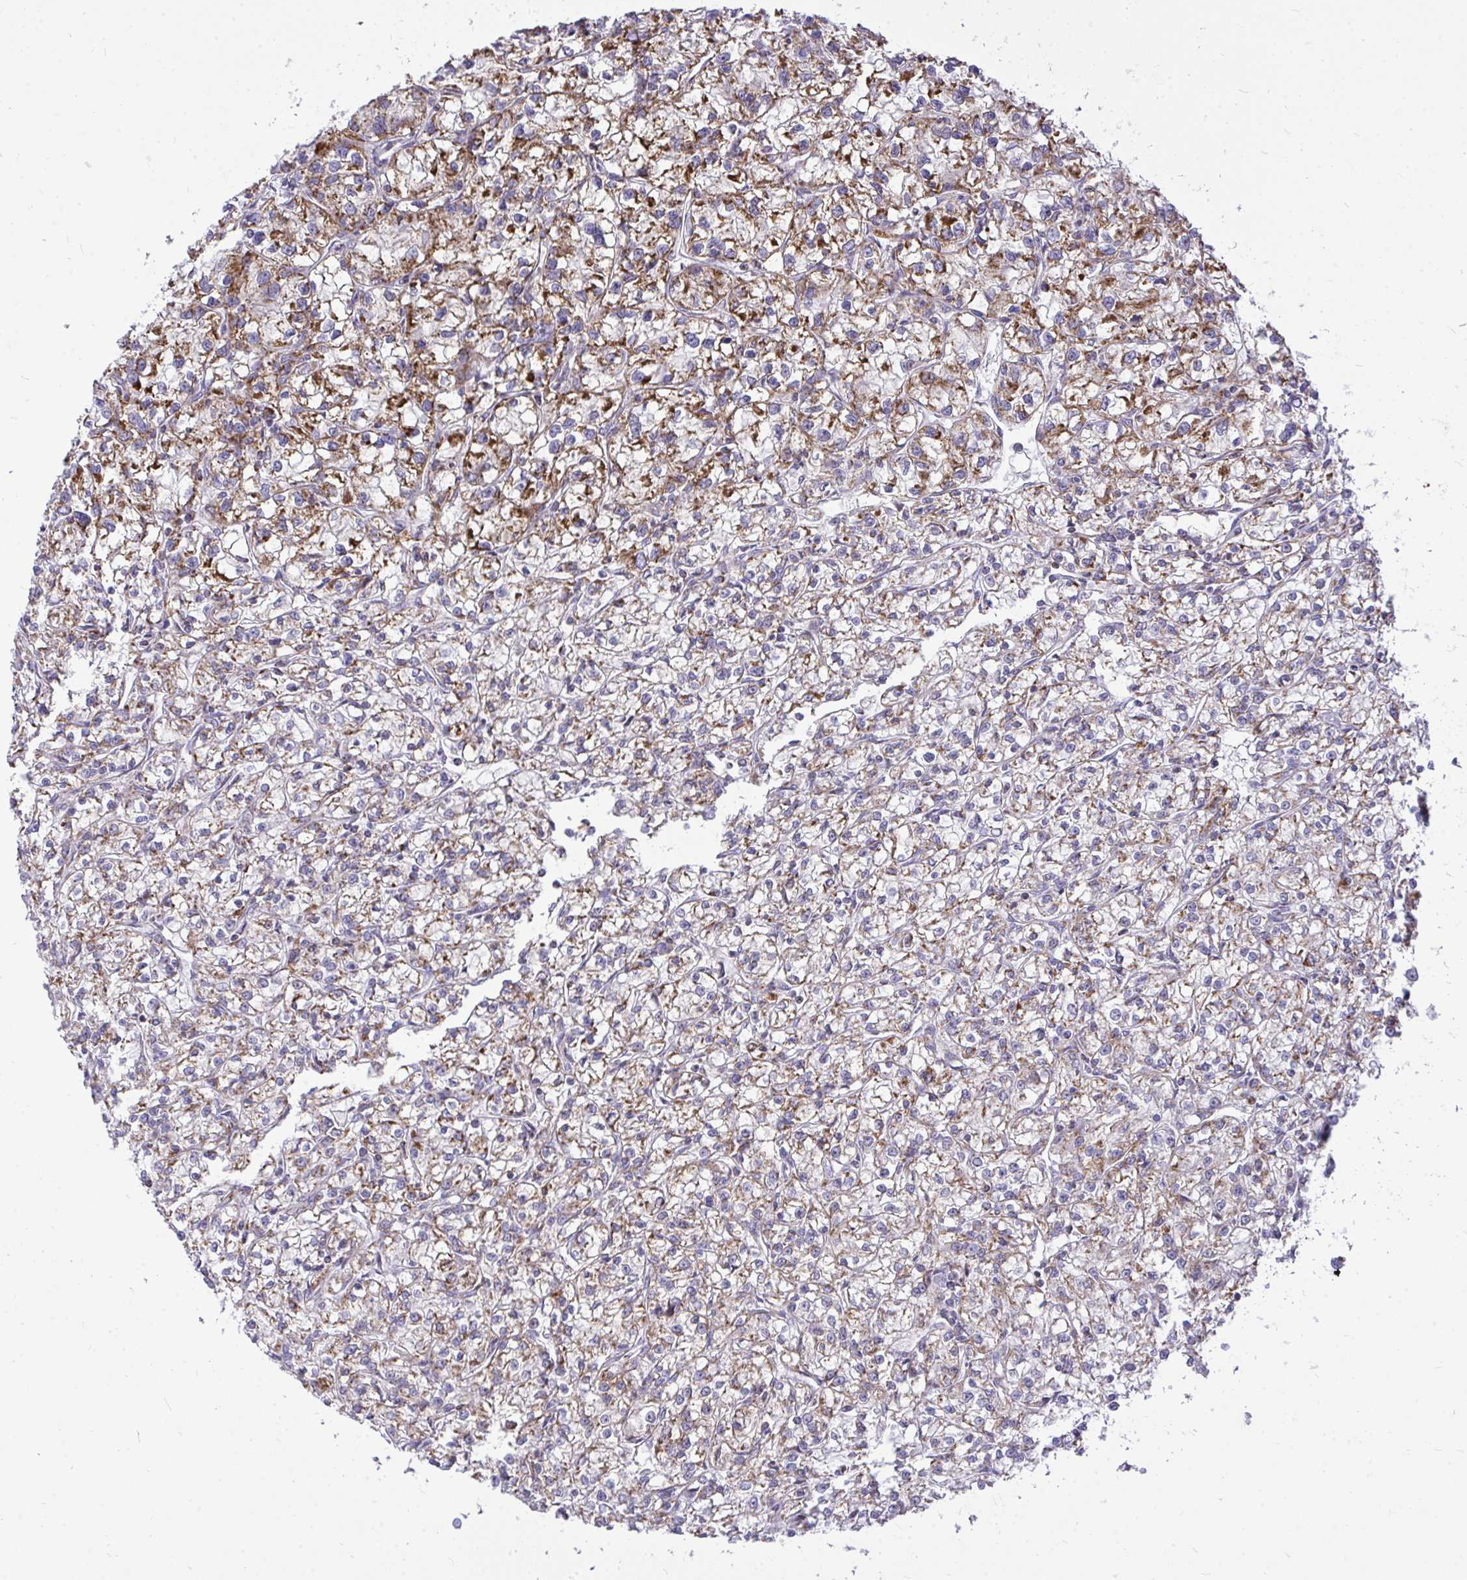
{"staining": {"intensity": "moderate", "quantity": ">75%", "location": "cytoplasmic/membranous"}, "tissue": "renal cancer", "cell_type": "Tumor cells", "image_type": "cancer", "snomed": [{"axis": "morphology", "description": "Adenocarcinoma, NOS"}, {"axis": "topography", "description": "Kidney"}], "caption": "DAB (3,3'-diaminobenzidine) immunohistochemical staining of renal adenocarcinoma reveals moderate cytoplasmic/membranous protein positivity in approximately >75% of tumor cells. (IHC, brightfield microscopy, high magnification).", "gene": "SPTBN2", "patient": {"sex": "female", "age": 59}}